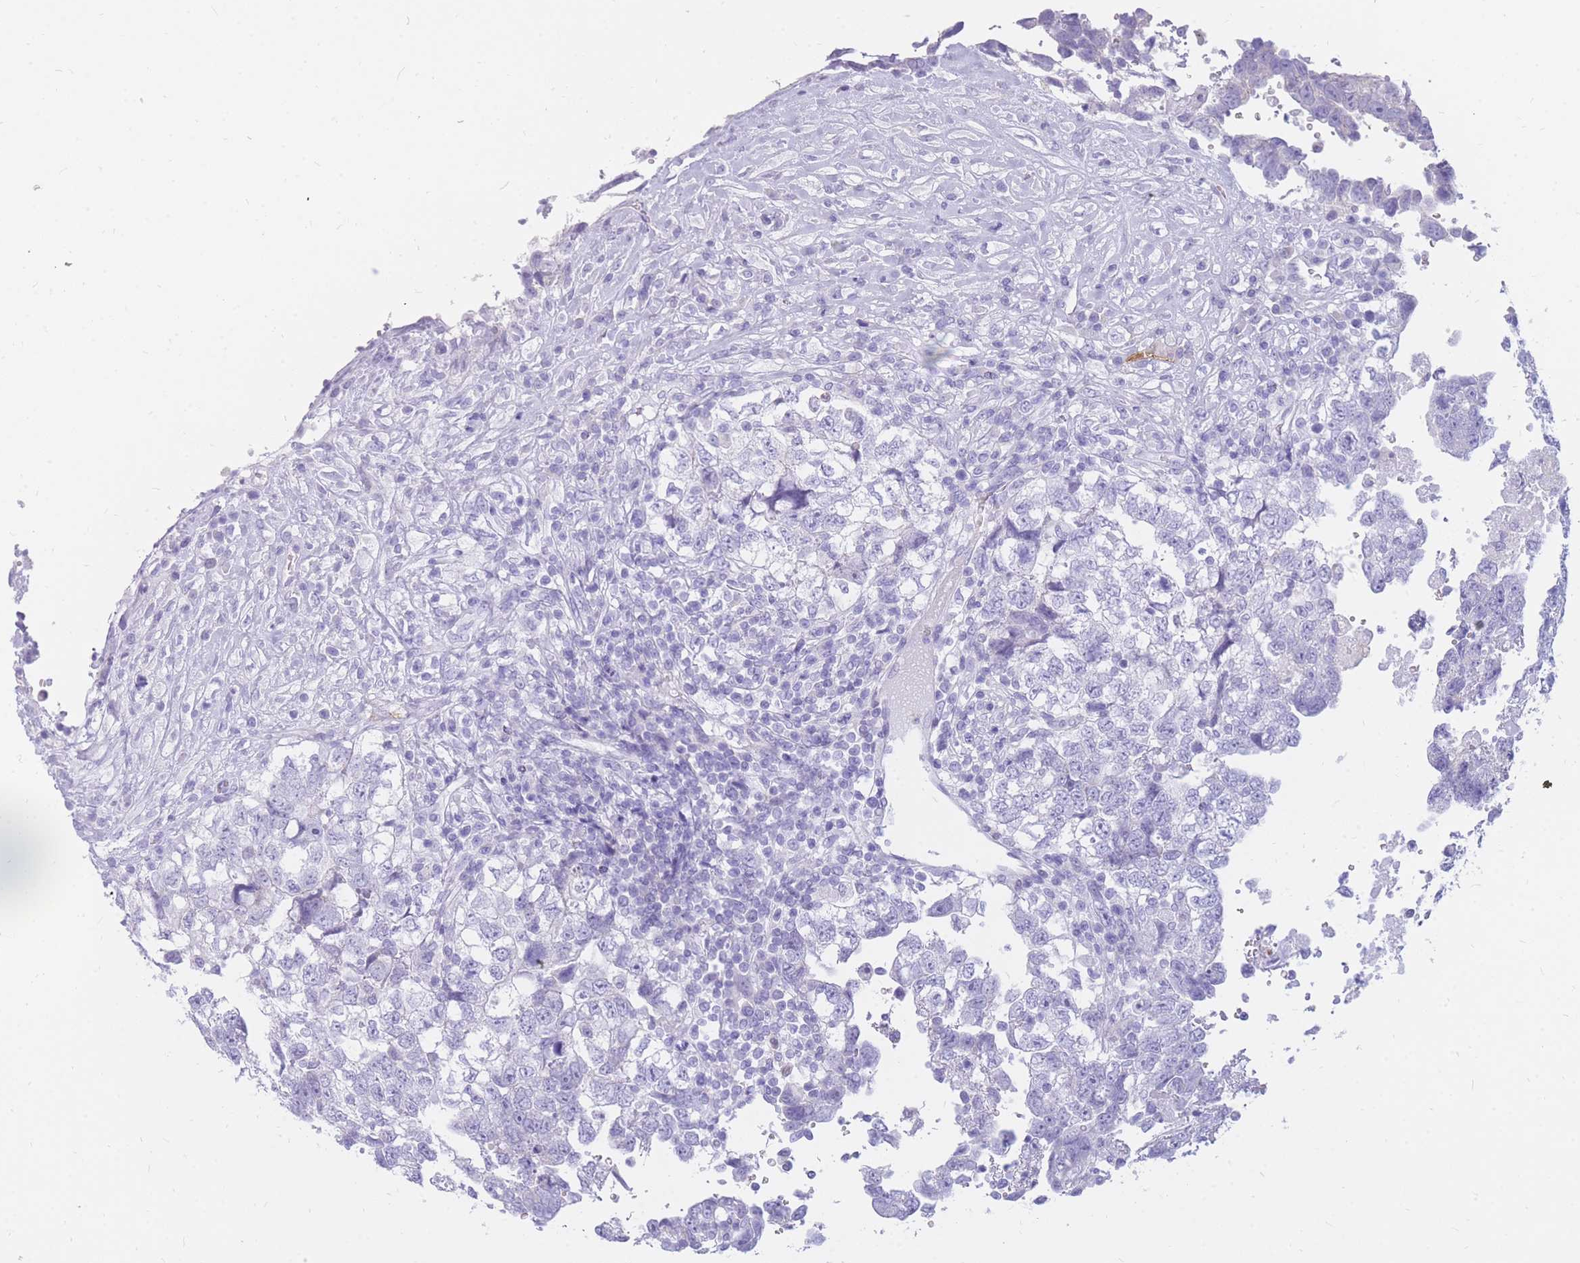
{"staining": {"intensity": "negative", "quantity": "none", "location": "none"}, "tissue": "testis cancer", "cell_type": "Tumor cells", "image_type": "cancer", "snomed": [{"axis": "morphology", "description": "Carcinoma, Embryonal, NOS"}, {"axis": "topography", "description": "Testis"}], "caption": "A high-resolution photomicrograph shows IHC staining of testis cancer (embryonal carcinoma), which demonstrates no significant expression in tumor cells. (Stains: DAB IHC with hematoxylin counter stain, Microscopy: brightfield microscopy at high magnification).", "gene": "TPSAB1", "patient": {"sex": "male", "age": 37}}